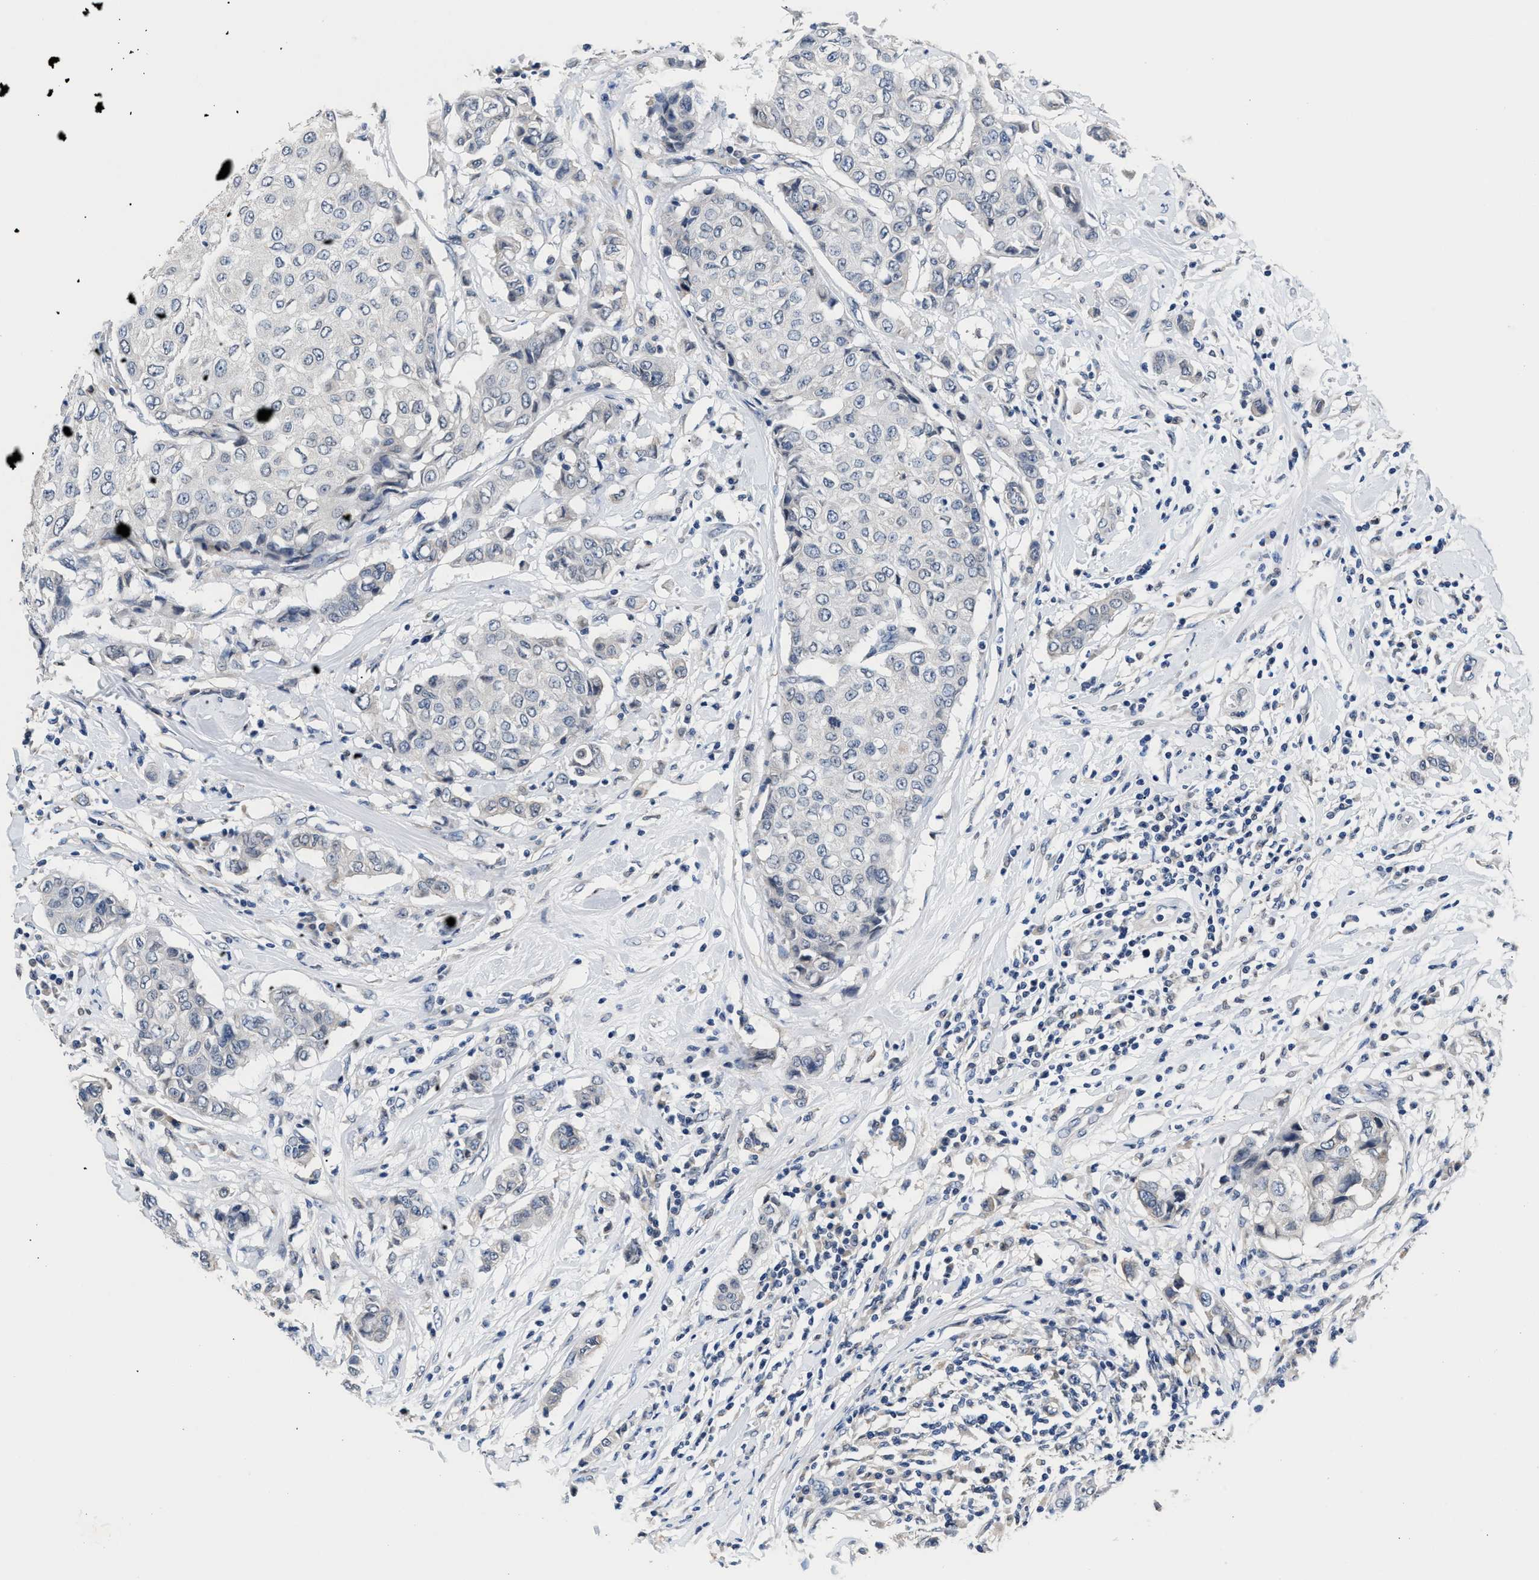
{"staining": {"intensity": "negative", "quantity": "none", "location": "none"}, "tissue": "breast cancer", "cell_type": "Tumor cells", "image_type": "cancer", "snomed": [{"axis": "morphology", "description": "Duct carcinoma"}, {"axis": "topography", "description": "Breast"}], "caption": "Tumor cells are negative for protein expression in human breast intraductal carcinoma. The staining is performed using DAB (3,3'-diaminobenzidine) brown chromogen with nuclei counter-stained in using hematoxylin.", "gene": "MYH3", "patient": {"sex": "female", "age": 27}}